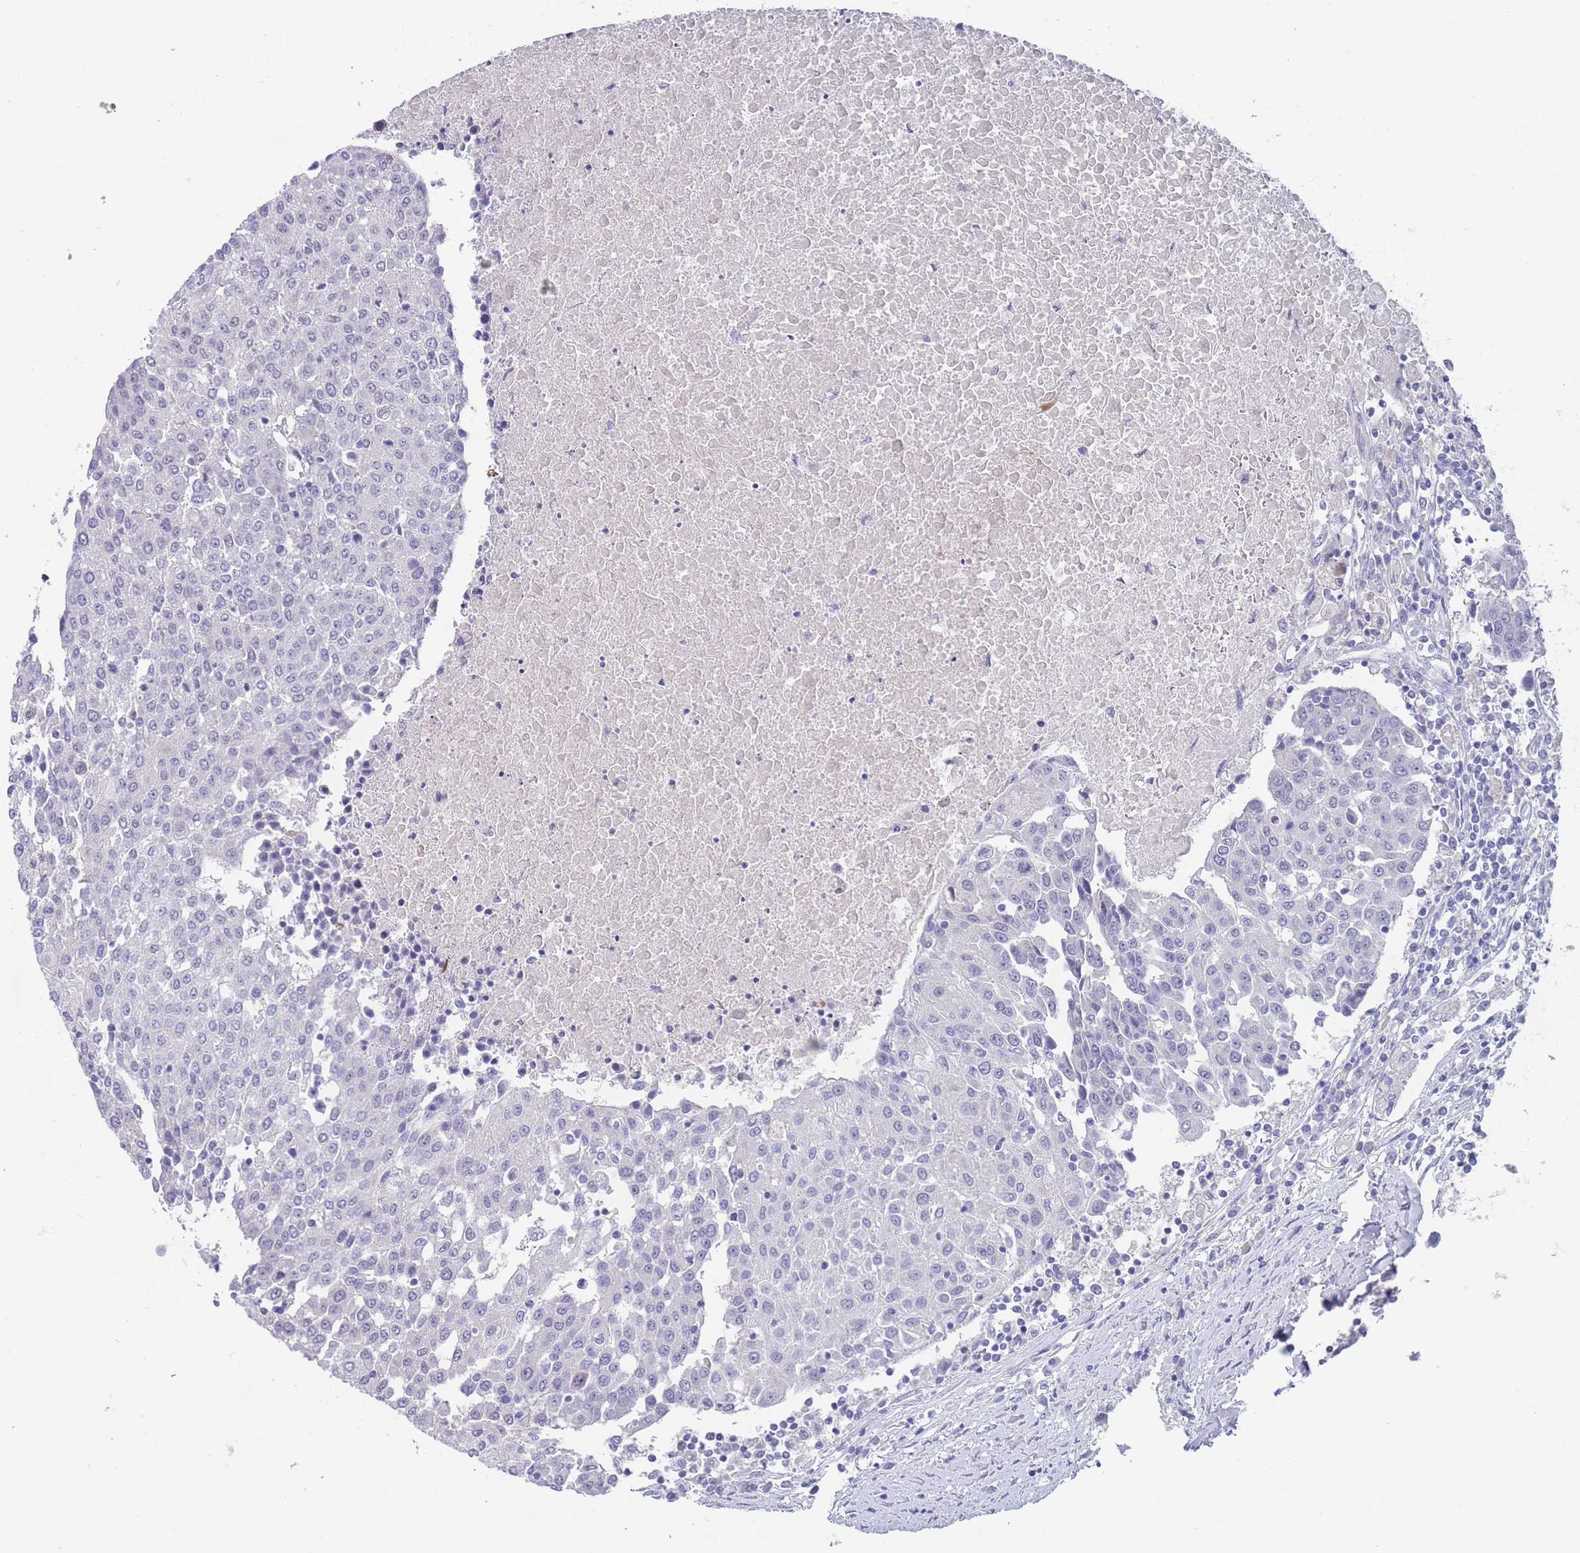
{"staining": {"intensity": "negative", "quantity": "none", "location": "none"}, "tissue": "urothelial cancer", "cell_type": "Tumor cells", "image_type": "cancer", "snomed": [{"axis": "morphology", "description": "Urothelial carcinoma, High grade"}, {"axis": "topography", "description": "Urinary bladder"}], "caption": "A histopathology image of human urothelial carcinoma (high-grade) is negative for staining in tumor cells.", "gene": "SPIRE2", "patient": {"sex": "female", "age": 85}}